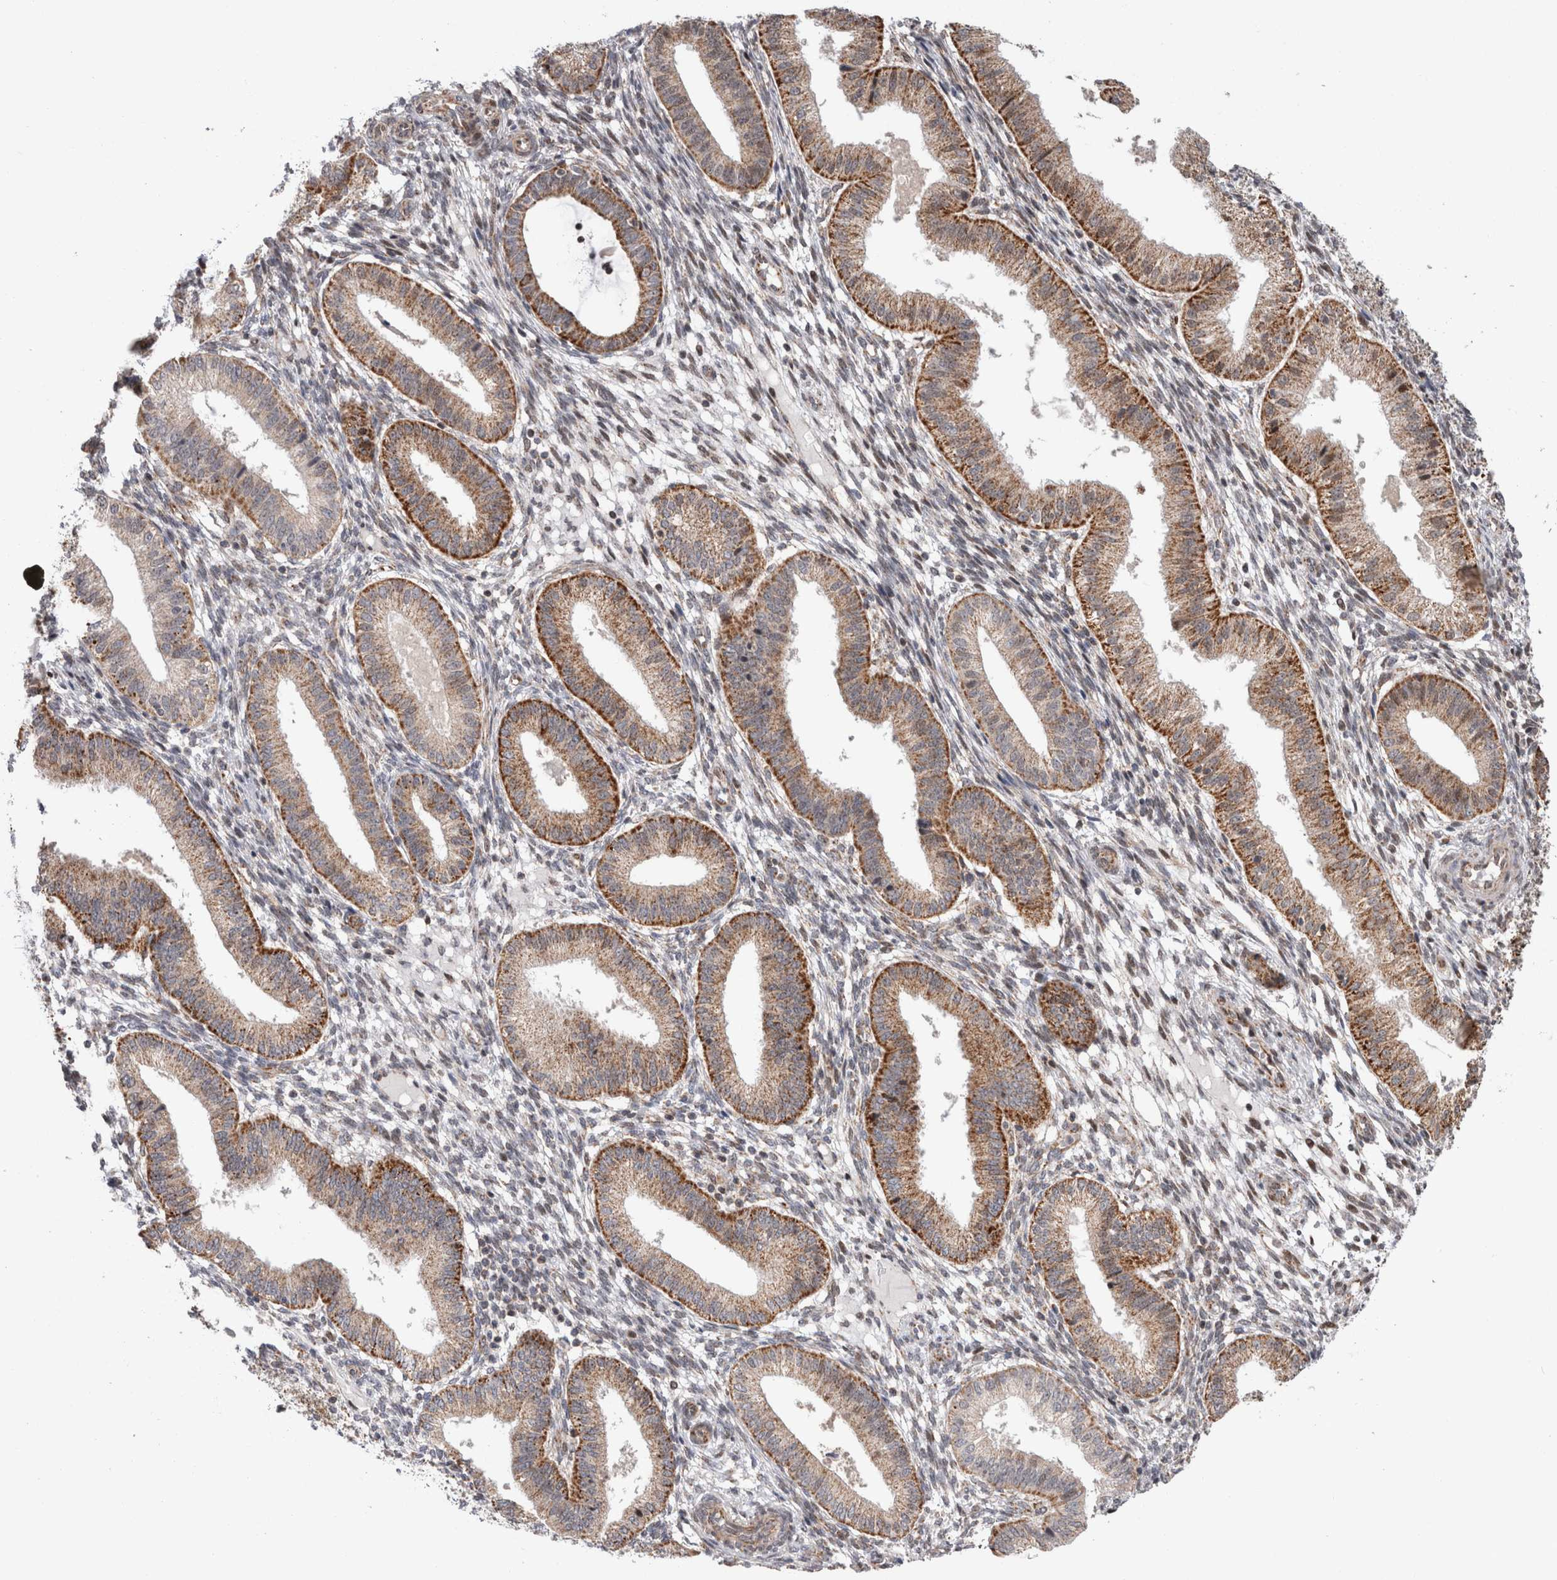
{"staining": {"intensity": "weak", "quantity": "<25%", "location": "nuclear"}, "tissue": "endometrium", "cell_type": "Cells in endometrial stroma", "image_type": "normal", "snomed": [{"axis": "morphology", "description": "Normal tissue, NOS"}, {"axis": "topography", "description": "Endometrium"}], "caption": "Cells in endometrial stroma show no significant protein staining in normal endometrium. (DAB (3,3'-diaminobenzidine) IHC, high magnification).", "gene": "MRPL37", "patient": {"sex": "female", "age": 39}}